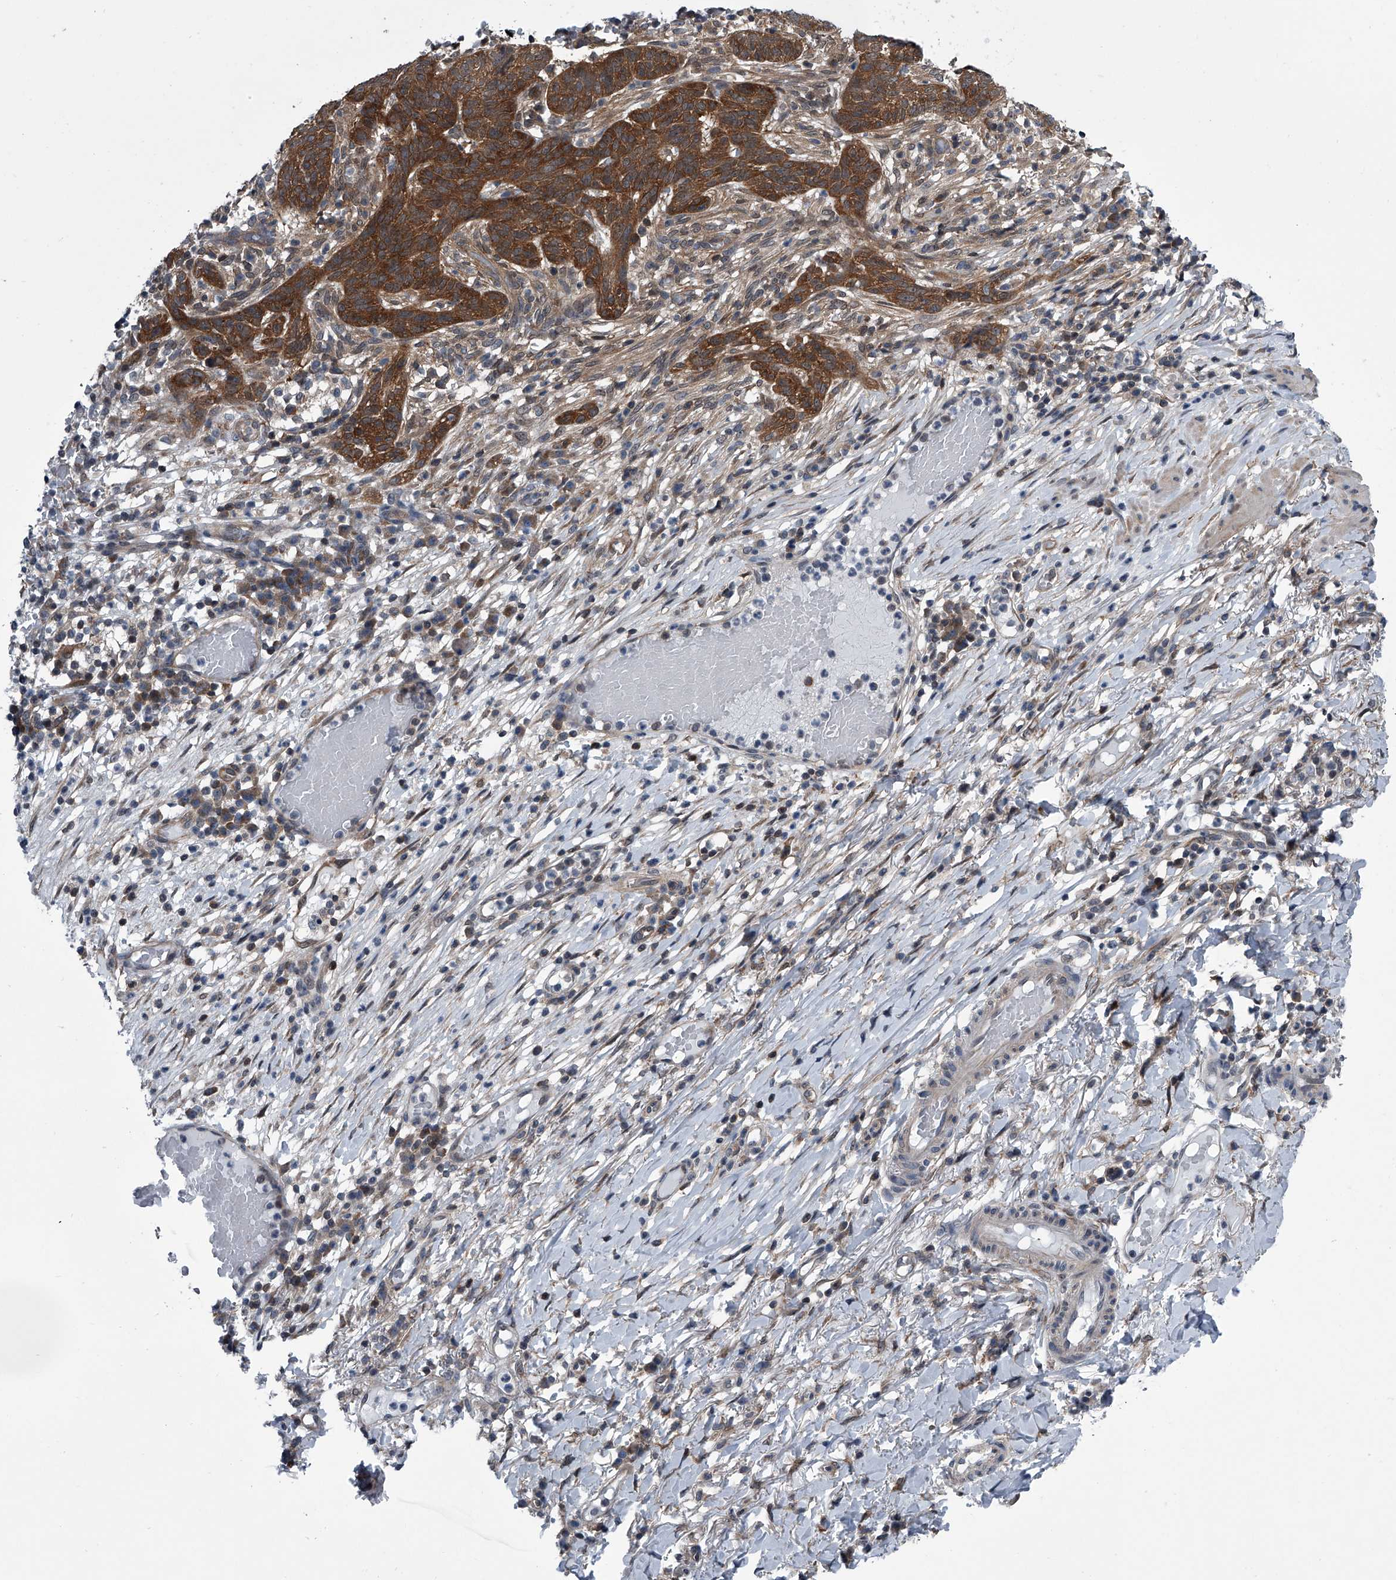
{"staining": {"intensity": "strong", "quantity": ">75%", "location": "cytoplasmic/membranous"}, "tissue": "skin cancer", "cell_type": "Tumor cells", "image_type": "cancer", "snomed": [{"axis": "morphology", "description": "Normal tissue, NOS"}, {"axis": "morphology", "description": "Basal cell carcinoma"}, {"axis": "topography", "description": "Skin"}], "caption": "About >75% of tumor cells in human skin cancer demonstrate strong cytoplasmic/membranous protein expression as visualized by brown immunohistochemical staining.", "gene": "PPP2R5D", "patient": {"sex": "male", "age": 64}}